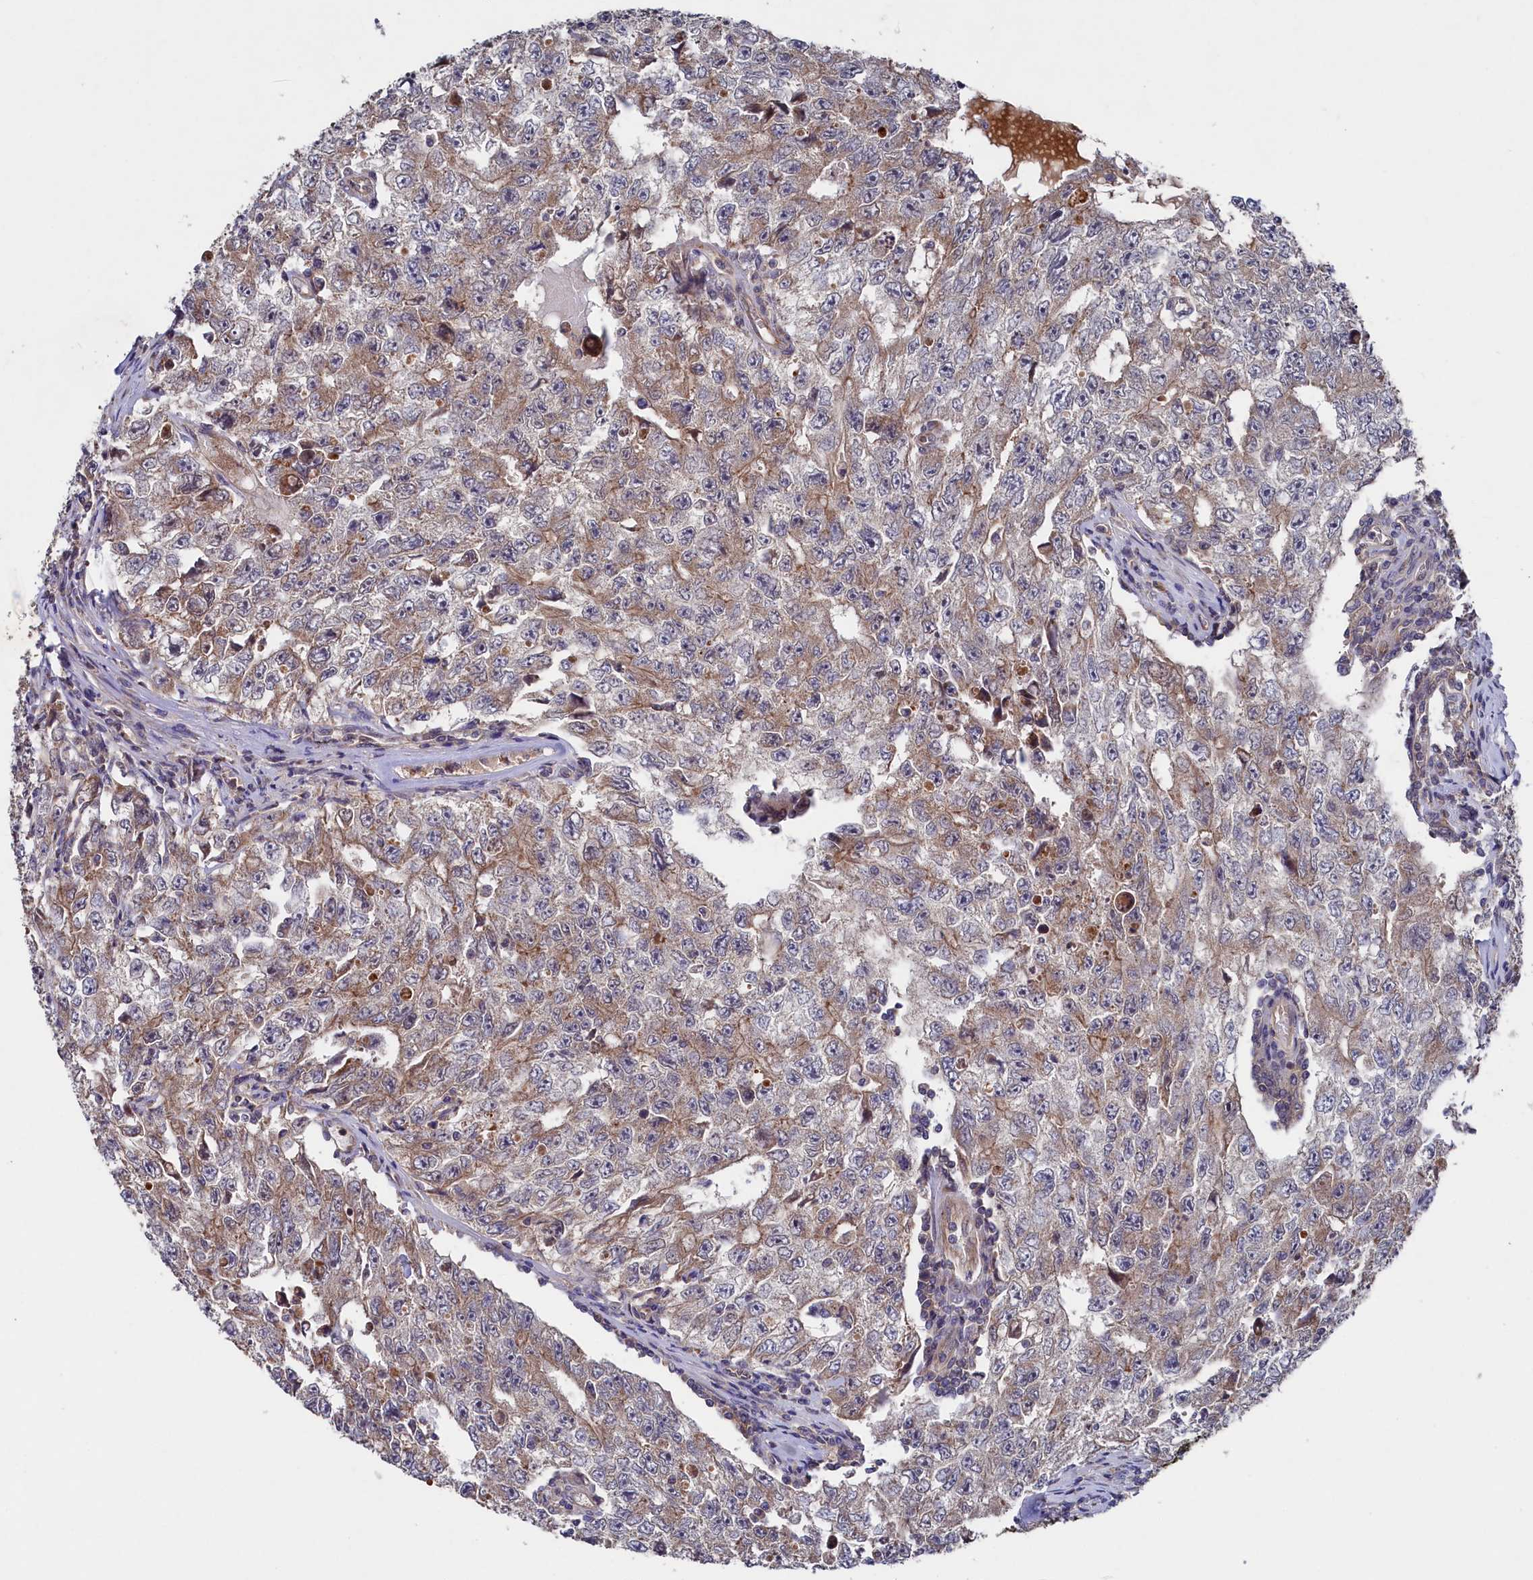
{"staining": {"intensity": "moderate", "quantity": "25%-75%", "location": "cytoplasmic/membranous"}, "tissue": "testis cancer", "cell_type": "Tumor cells", "image_type": "cancer", "snomed": [{"axis": "morphology", "description": "Carcinoma, Embryonal, NOS"}, {"axis": "topography", "description": "Testis"}], "caption": "There is medium levels of moderate cytoplasmic/membranous staining in tumor cells of testis embryonal carcinoma, as demonstrated by immunohistochemical staining (brown color).", "gene": "SUPV3L1", "patient": {"sex": "male", "age": 17}}